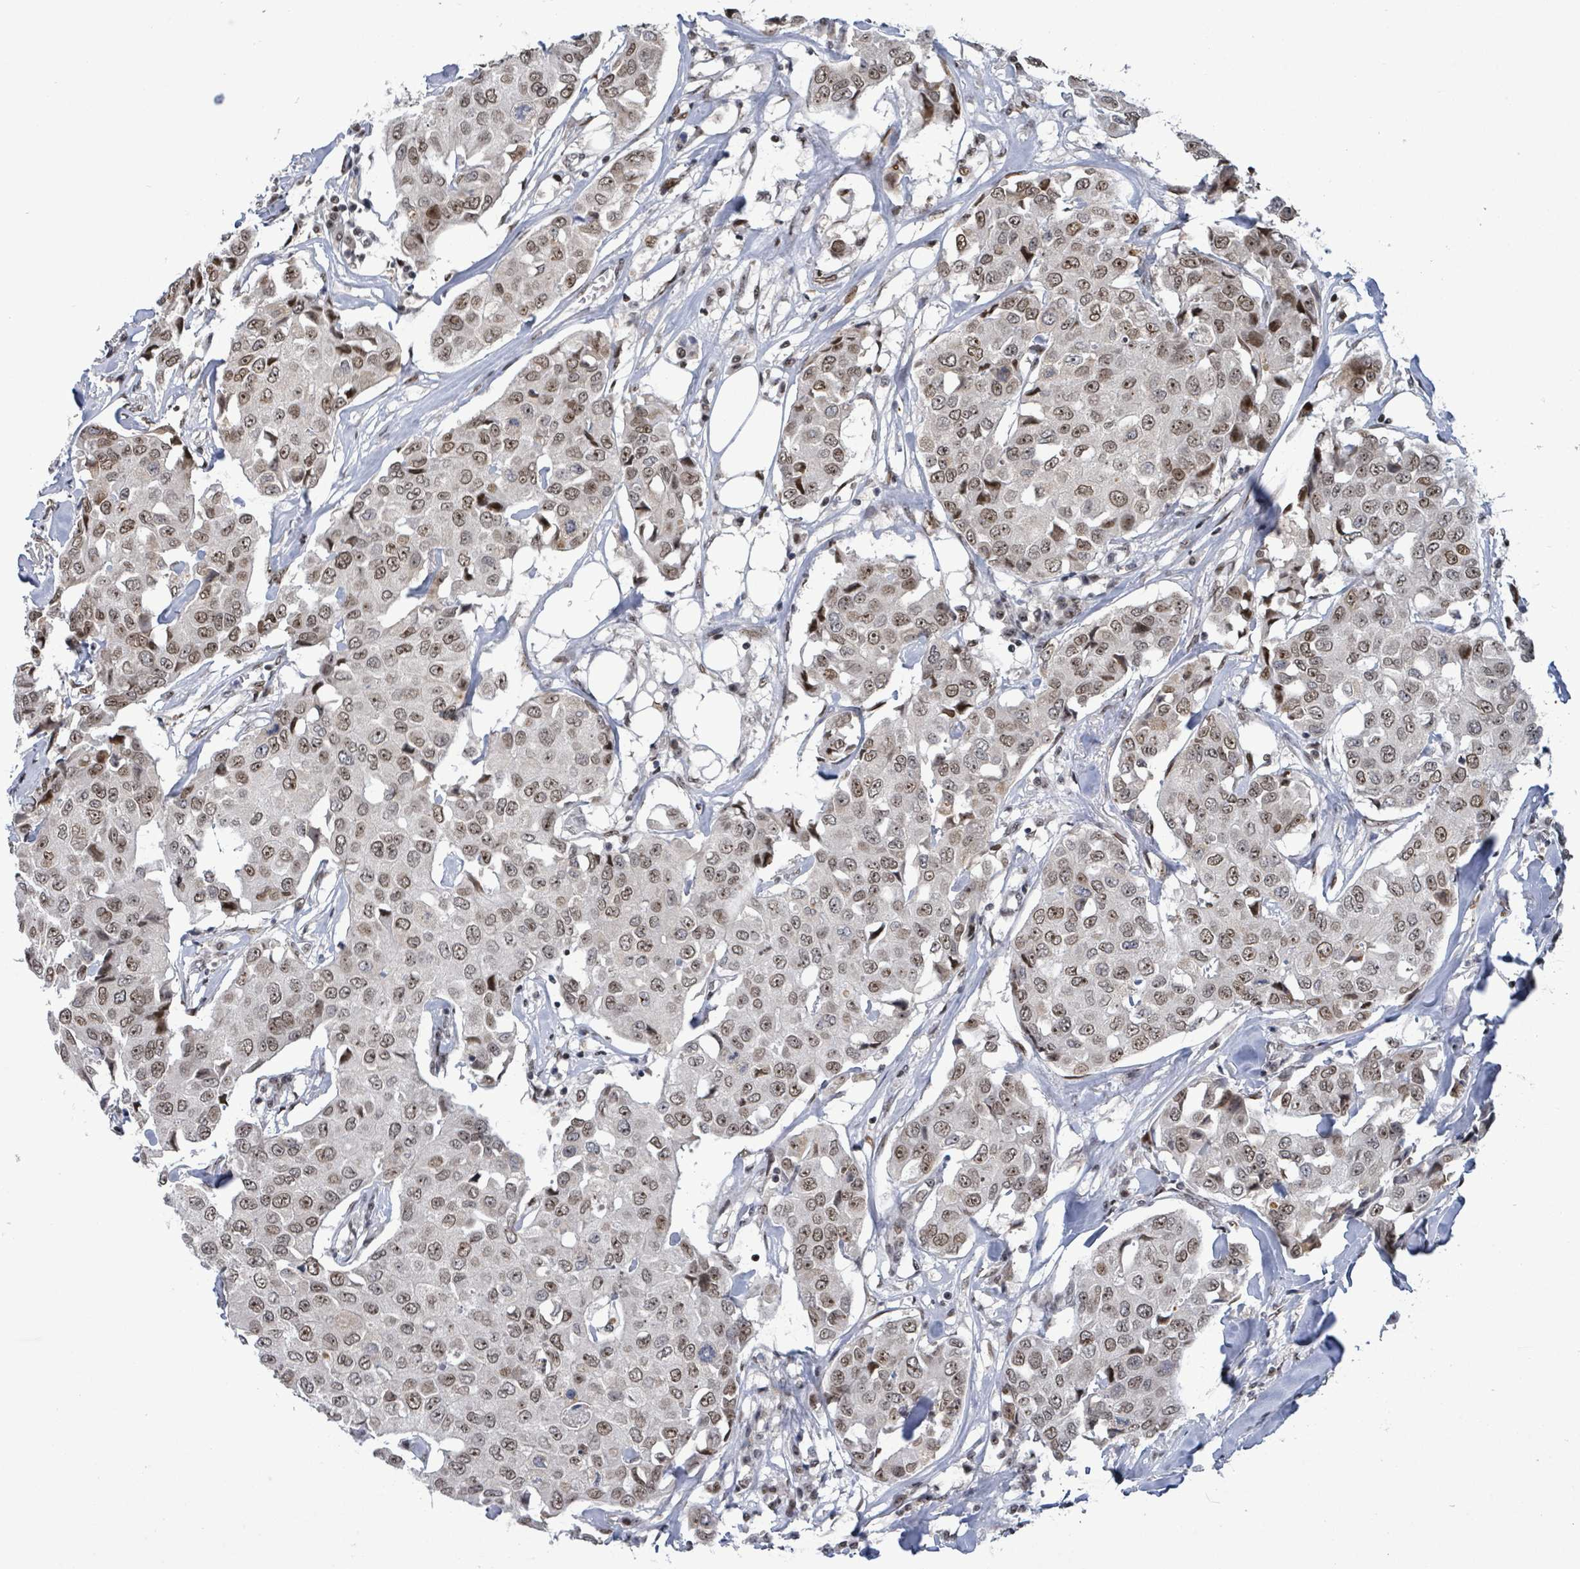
{"staining": {"intensity": "moderate", "quantity": ">75%", "location": "nuclear"}, "tissue": "breast cancer", "cell_type": "Tumor cells", "image_type": "cancer", "snomed": [{"axis": "morphology", "description": "Duct carcinoma"}, {"axis": "topography", "description": "Breast"}], "caption": "An immunohistochemistry histopathology image of tumor tissue is shown. Protein staining in brown highlights moderate nuclear positivity in breast intraductal carcinoma within tumor cells.", "gene": "RRN3", "patient": {"sex": "female", "age": 80}}